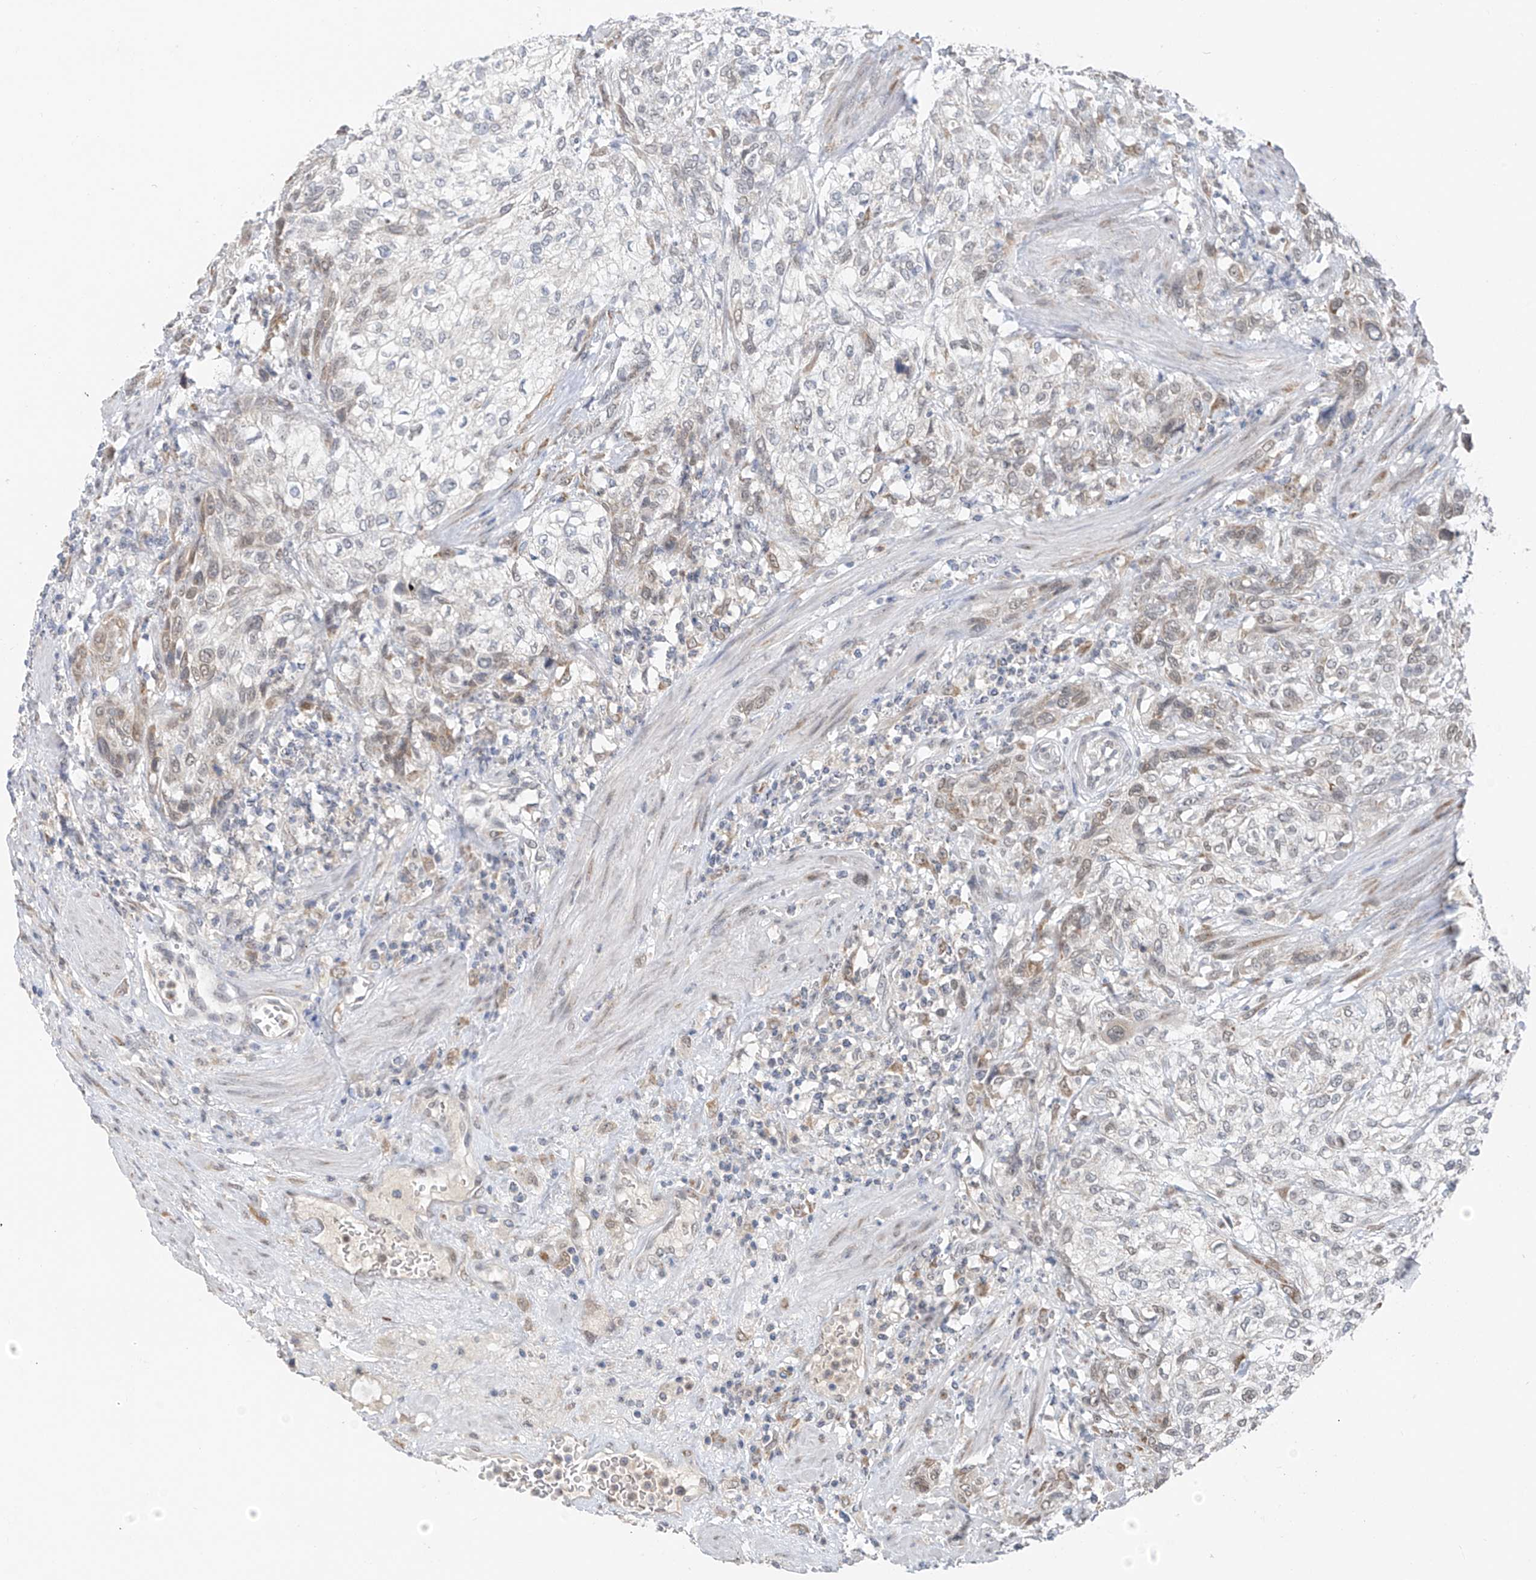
{"staining": {"intensity": "negative", "quantity": "none", "location": "none"}, "tissue": "urothelial cancer", "cell_type": "Tumor cells", "image_type": "cancer", "snomed": [{"axis": "morphology", "description": "Urothelial carcinoma, High grade"}, {"axis": "topography", "description": "Urinary bladder"}], "caption": "Protein analysis of urothelial cancer displays no significant positivity in tumor cells. Nuclei are stained in blue.", "gene": "CYP4V2", "patient": {"sex": "male", "age": 35}}